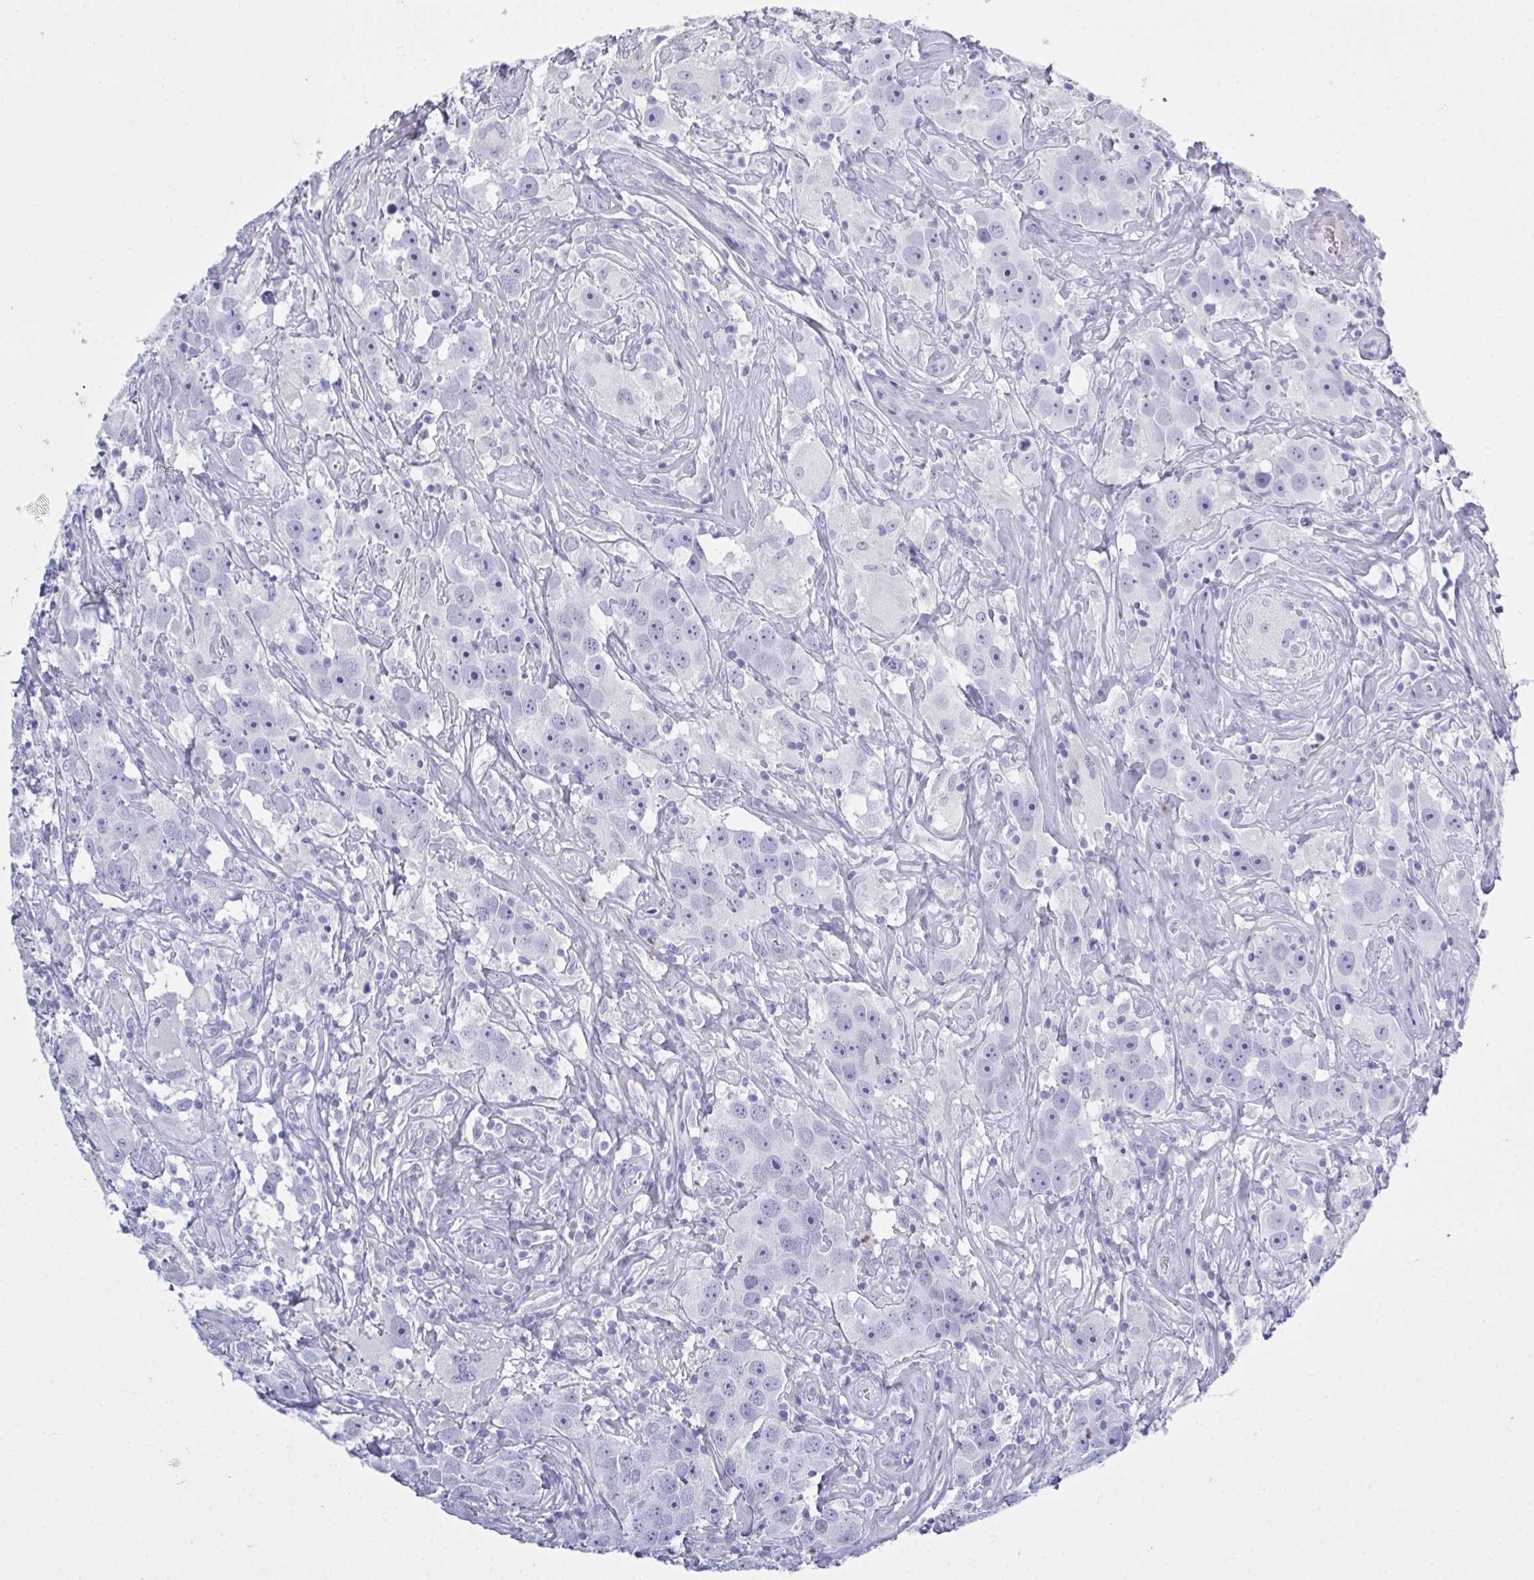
{"staining": {"intensity": "negative", "quantity": "none", "location": "none"}, "tissue": "testis cancer", "cell_type": "Tumor cells", "image_type": "cancer", "snomed": [{"axis": "morphology", "description": "Seminoma, NOS"}, {"axis": "topography", "description": "Testis"}], "caption": "Micrograph shows no protein staining in tumor cells of testis seminoma tissue. (DAB immunohistochemistry with hematoxylin counter stain).", "gene": "SERPINB10", "patient": {"sex": "male", "age": 49}}